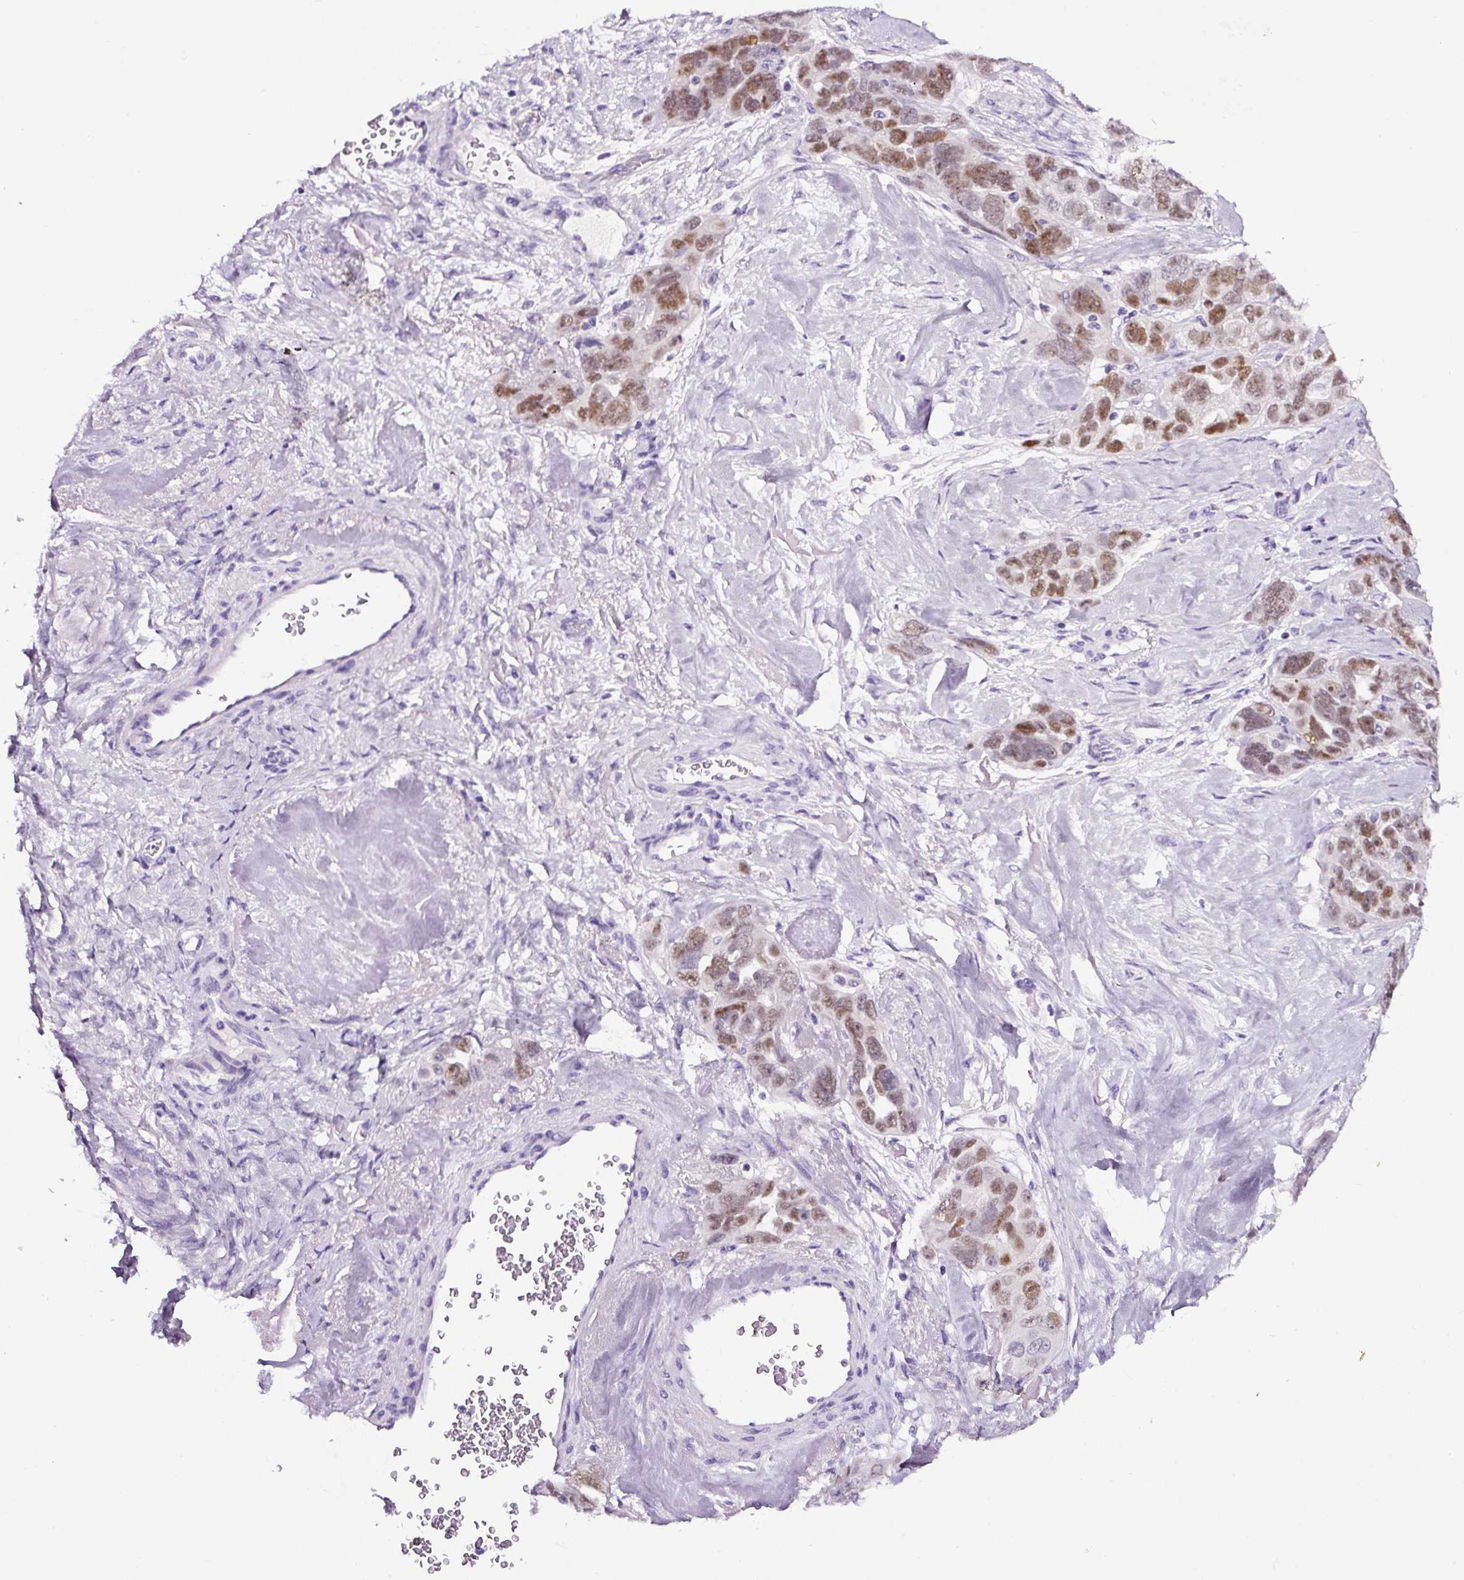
{"staining": {"intensity": "moderate", "quantity": ">75%", "location": "nuclear"}, "tissue": "ovarian cancer", "cell_type": "Tumor cells", "image_type": "cancer", "snomed": [{"axis": "morphology", "description": "Cystadenocarcinoma, serous, NOS"}, {"axis": "topography", "description": "Ovary"}], "caption": "IHC (DAB) staining of human serous cystadenocarcinoma (ovarian) demonstrates moderate nuclear protein staining in approximately >75% of tumor cells.", "gene": "SP8", "patient": {"sex": "female", "age": 63}}